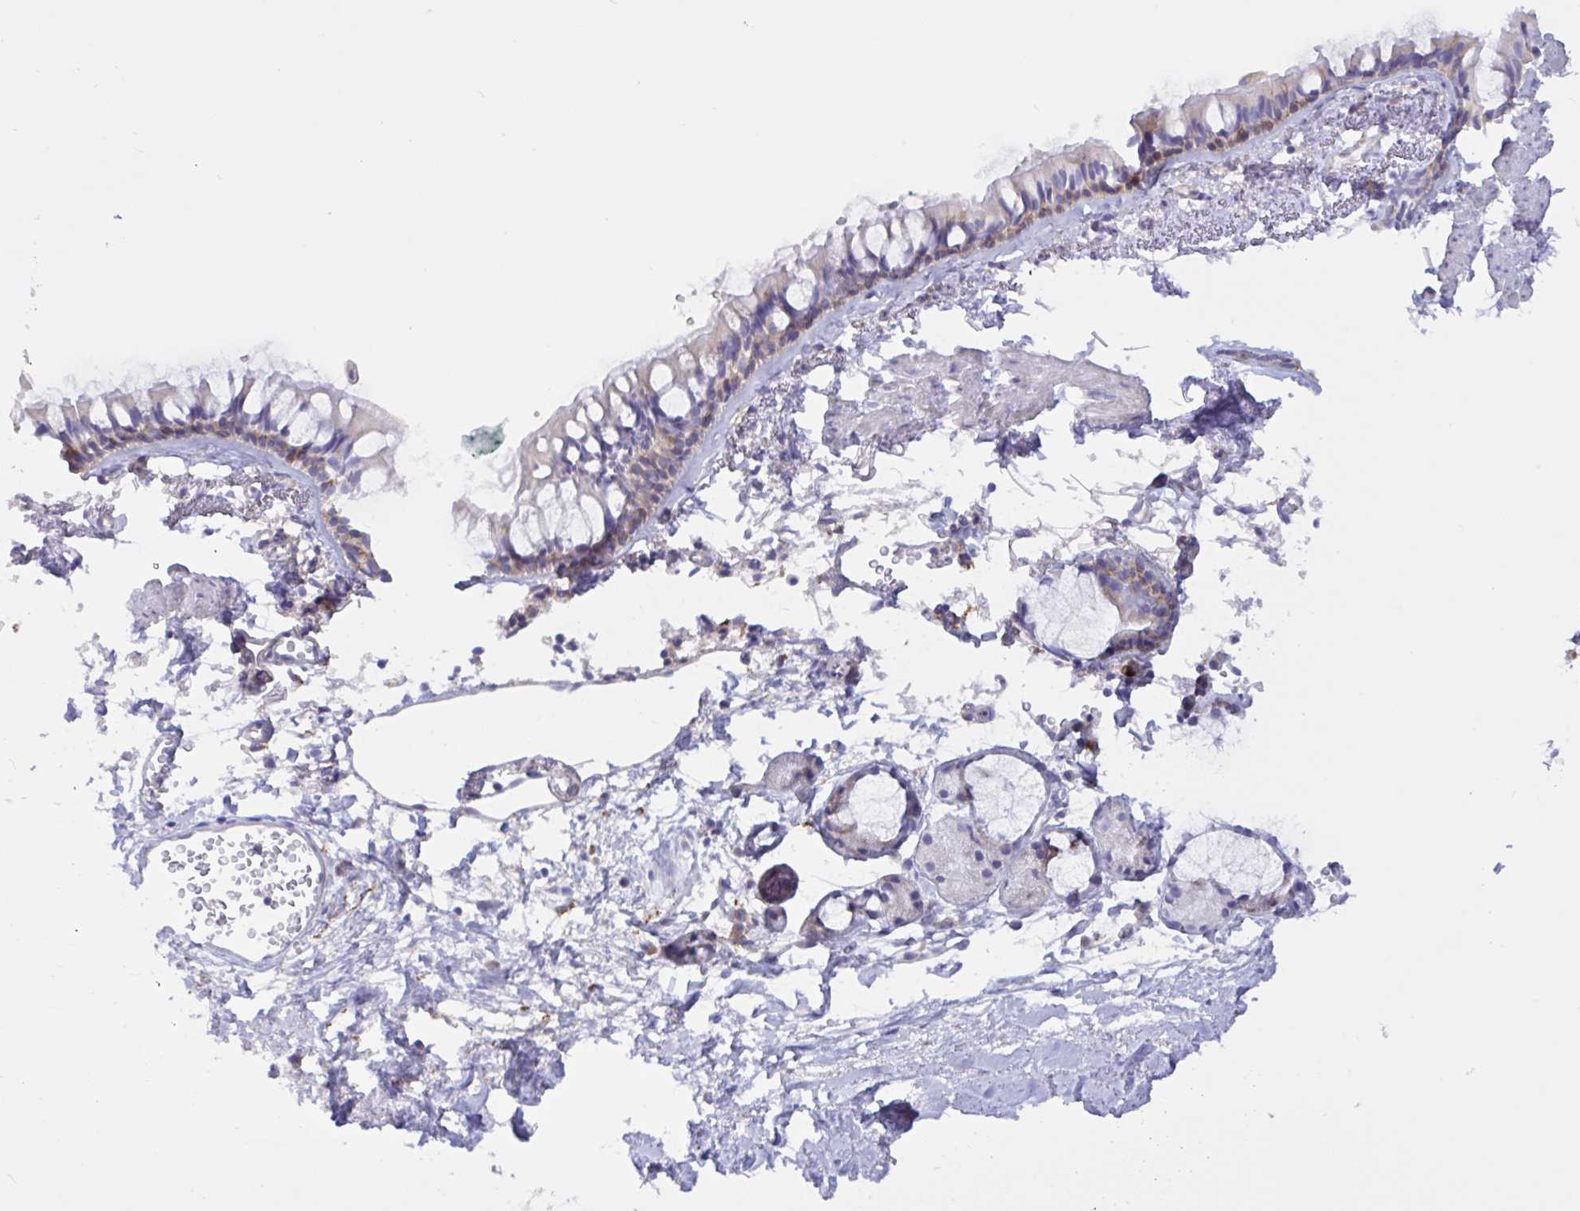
{"staining": {"intensity": "weak", "quantity": "<25%", "location": "cytoplasmic/membranous"}, "tissue": "bronchus", "cell_type": "Respiratory epithelial cells", "image_type": "normal", "snomed": [{"axis": "morphology", "description": "Normal tissue, NOS"}, {"axis": "topography", "description": "Cartilage tissue"}, {"axis": "topography", "description": "Bronchus"}, {"axis": "topography", "description": "Peripheral nerve tissue"}], "caption": "There is no significant staining in respiratory epithelial cells of bronchus. Brightfield microscopy of immunohistochemistry stained with DAB (3,3'-diaminobenzidine) (brown) and hematoxylin (blue), captured at high magnification.", "gene": "DSC3", "patient": {"sex": "female", "age": 59}}